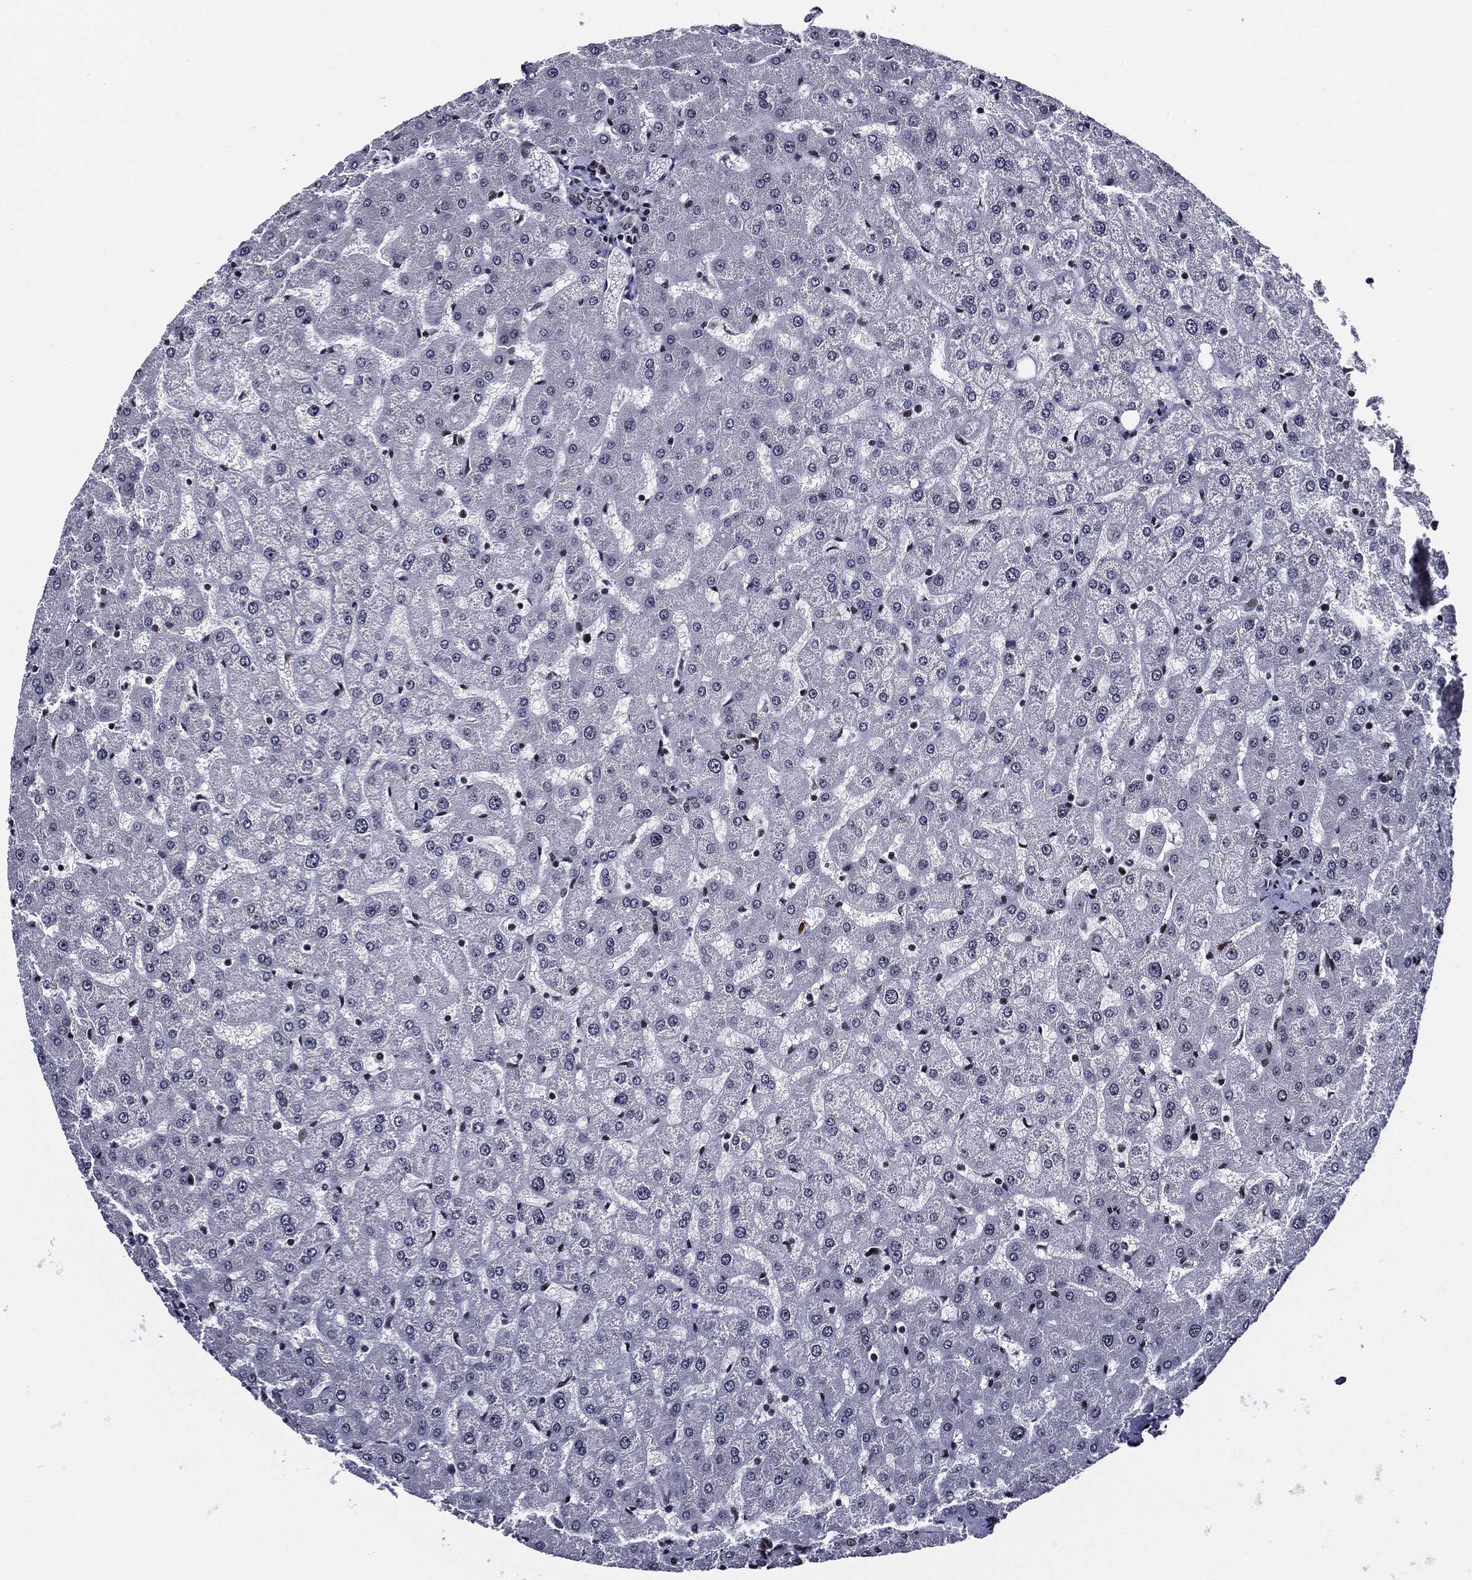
{"staining": {"intensity": "negative", "quantity": "none", "location": "none"}, "tissue": "liver", "cell_type": "Cholangiocytes", "image_type": "normal", "snomed": [{"axis": "morphology", "description": "Normal tissue, NOS"}, {"axis": "topography", "description": "Liver"}], "caption": "This image is of normal liver stained with immunohistochemistry to label a protein in brown with the nuclei are counter-stained blue. There is no positivity in cholangiocytes. (DAB (3,3'-diaminobenzidine) IHC with hematoxylin counter stain).", "gene": "ZFP91", "patient": {"sex": "female", "age": 50}}